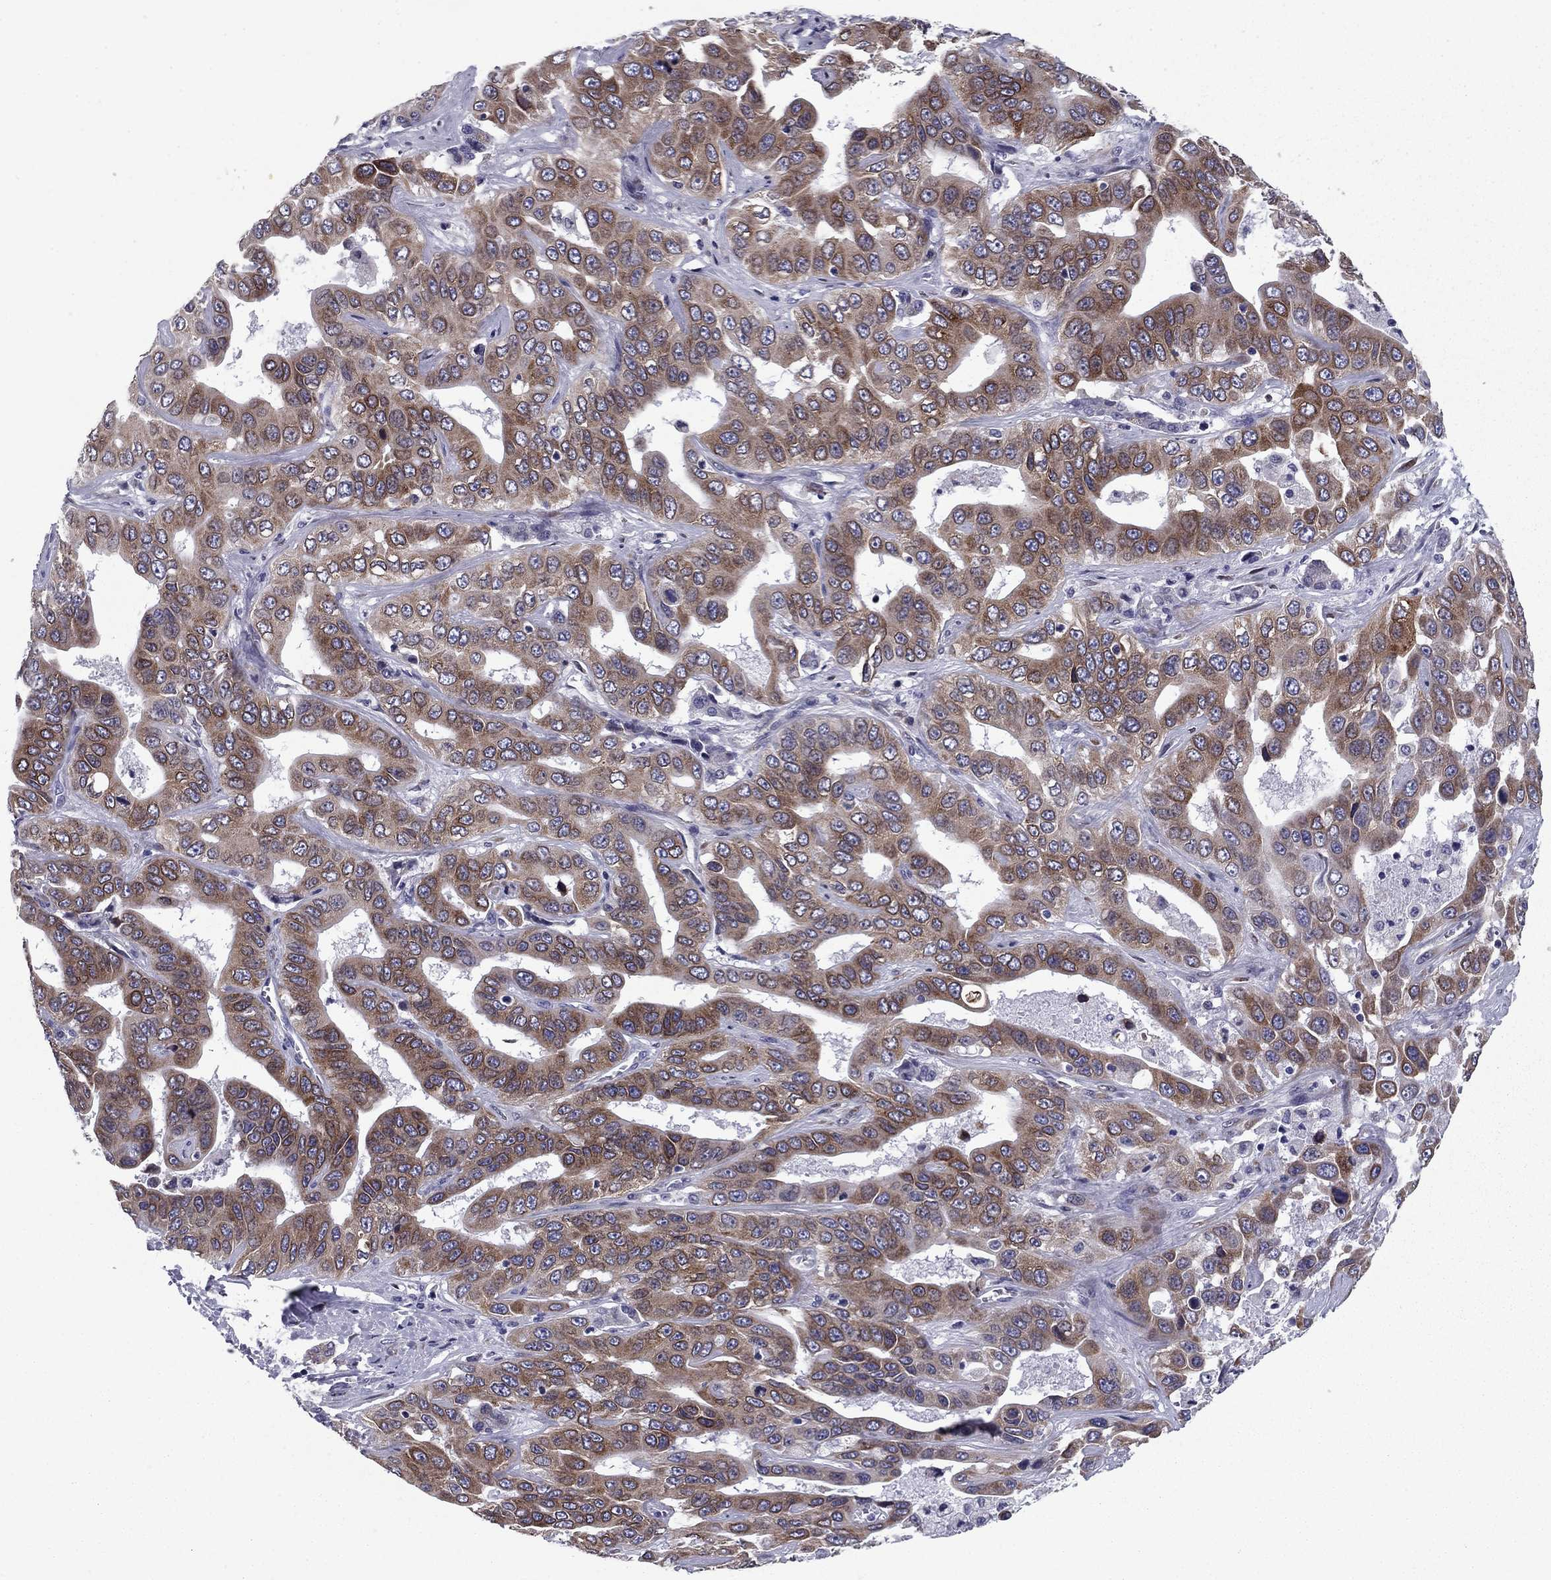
{"staining": {"intensity": "moderate", "quantity": ">75%", "location": "cytoplasmic/membranous"}, "tissue": "liver cancer", "cell_type": "Tumor cells", "image_type": "cancer", "snomed": [{"axis": "morphology", "description": "Cholangiocarcinoma"}, {"axis": "topography", "description": "Liver"}], "caption": "DAB immunohistochemical staining of human cholangiocarcinoma (liver) displays moderate cytoplasmic/membranous protein expression in about >75% of tumor cells.", "gene": "TMED3", "patient": {"sex": "female", "age": 52}}